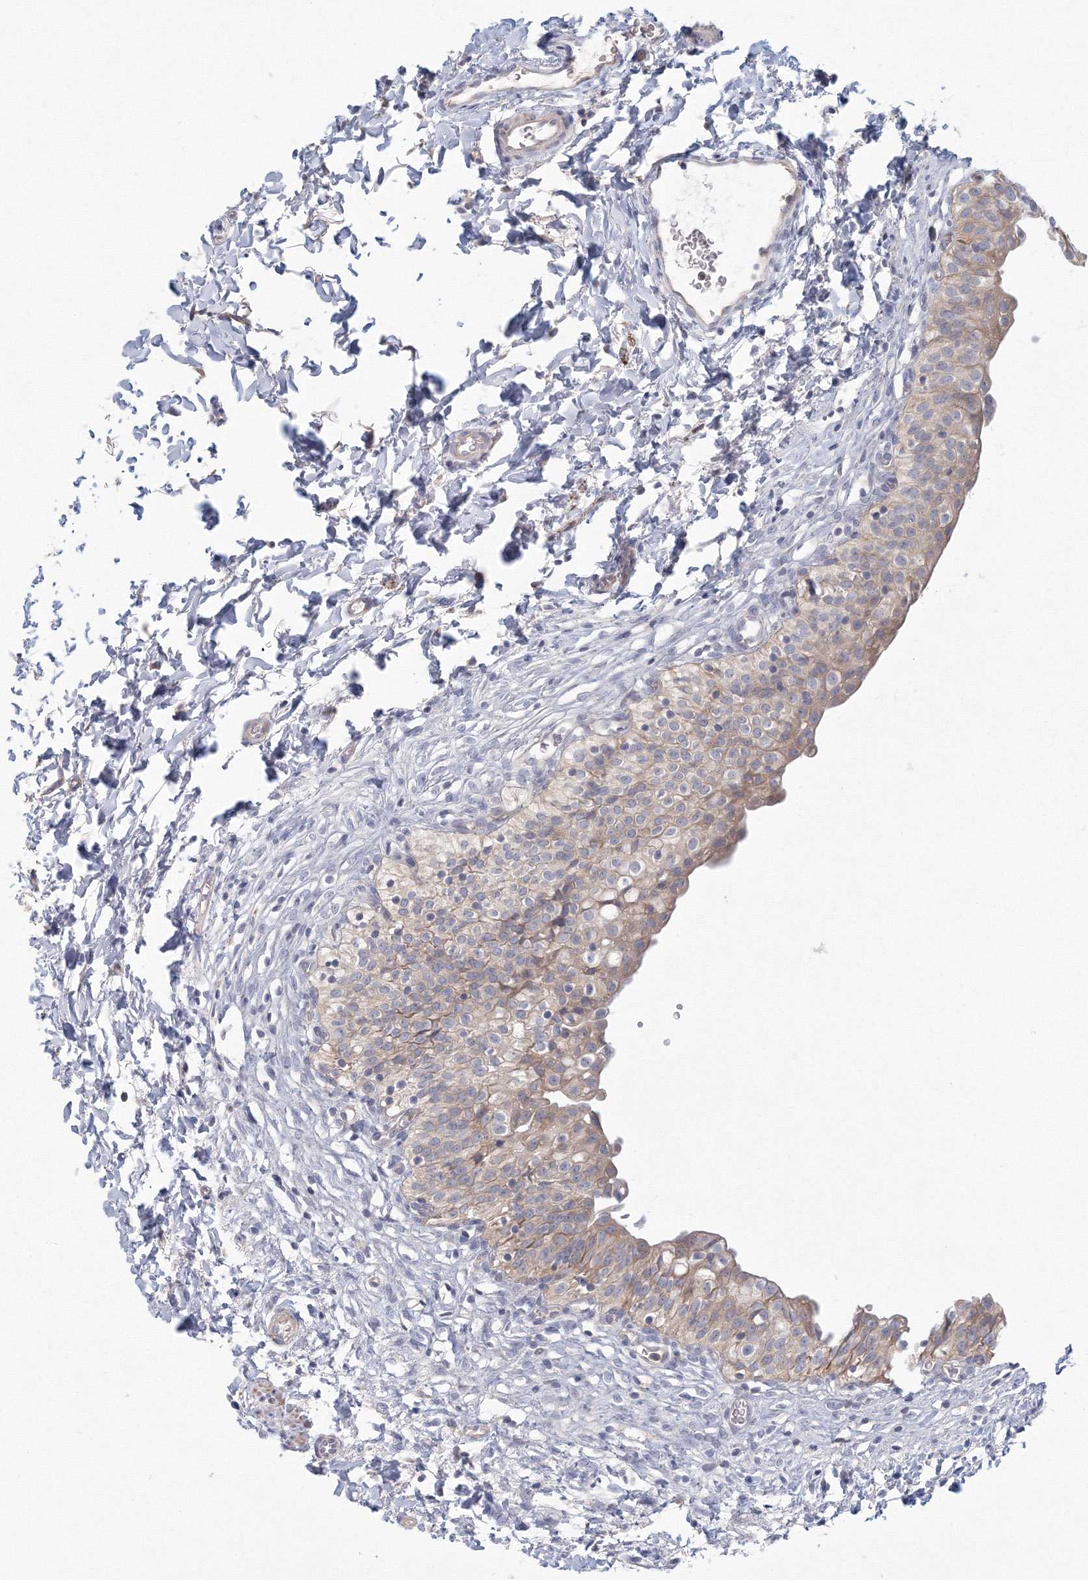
{"staining": {"intensity": "moderate", "quantity": "25%-75%", "location": "cytoplasmic/membranous"}, "tissue": "urinary bladder", "cell_type": "Urothelial cells", "image_type": "normal", "snomed": [{"axis": "morphology", "description": "Normal tissue, NOS"}, {"axis": "topography", "description": "Urinary bladder"}], "caption": "A high-resolution micrograph shows IHC staining of benign urinary bladder, which shows moderate cytoplasmic/membranous positivity in approximately 25%-75% of urothelial cells. (DAB = brown stain, brightfield microscopy at high magnification).", "gene": "TACC2", "patient": {"sex": "male", "age": 55}}